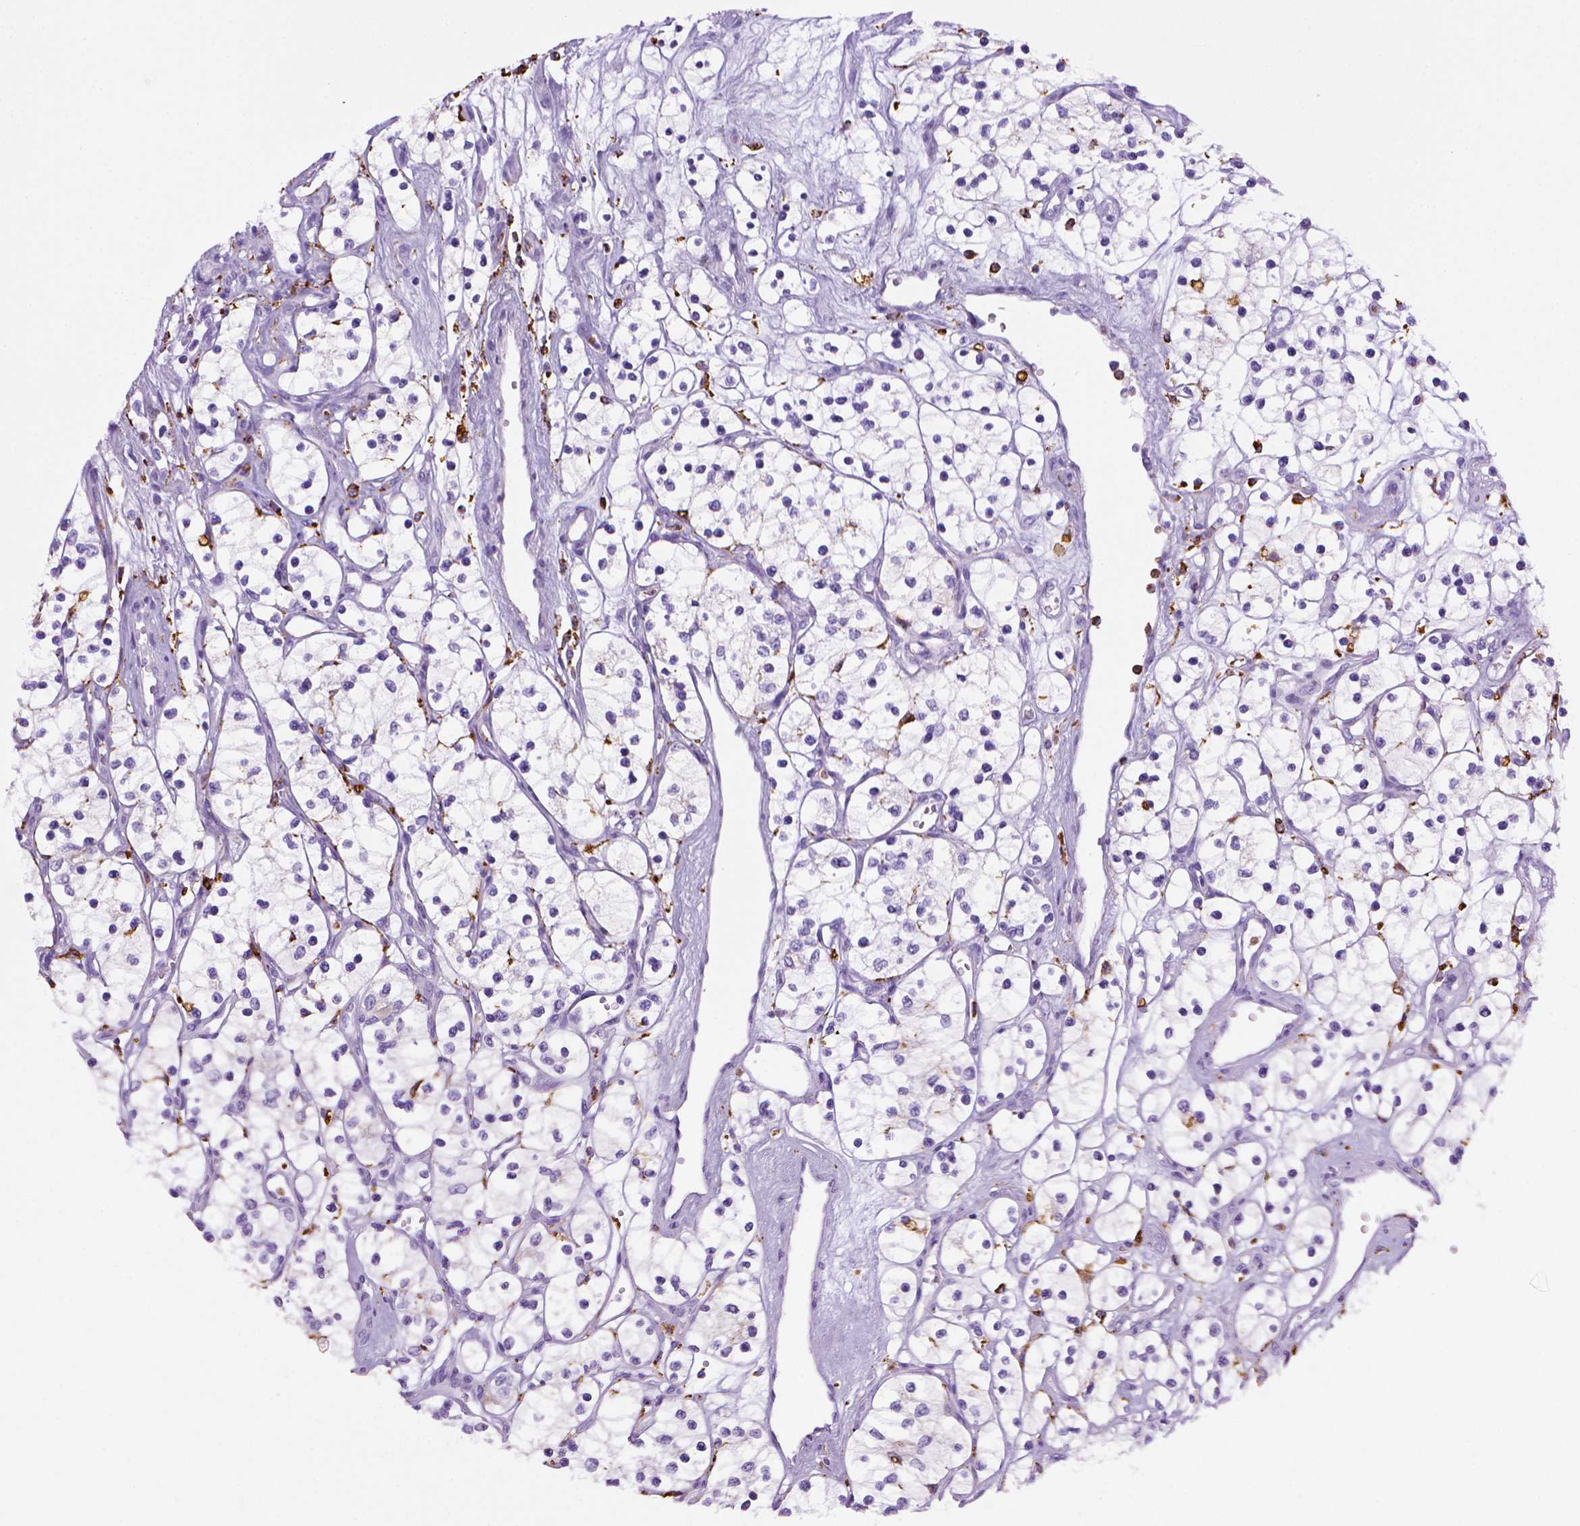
{"staining": {"intensity": "negative", "quantity": "none", "location": "none"}, "tissue": "renal cancer", "cell_type": "Tumor cells", "image_type": "cancer", "snomed": [{"axis": "morphology", "description": "Adenocarcinoma, NOS"}, {"axis": "topography", "description": "Kidney"}], "caption": "An image of renal cancer stained for a protein shows no brown staining in tumor cells.", "gene": "CD68", "patient": {"sex": "female", "age": 69}}